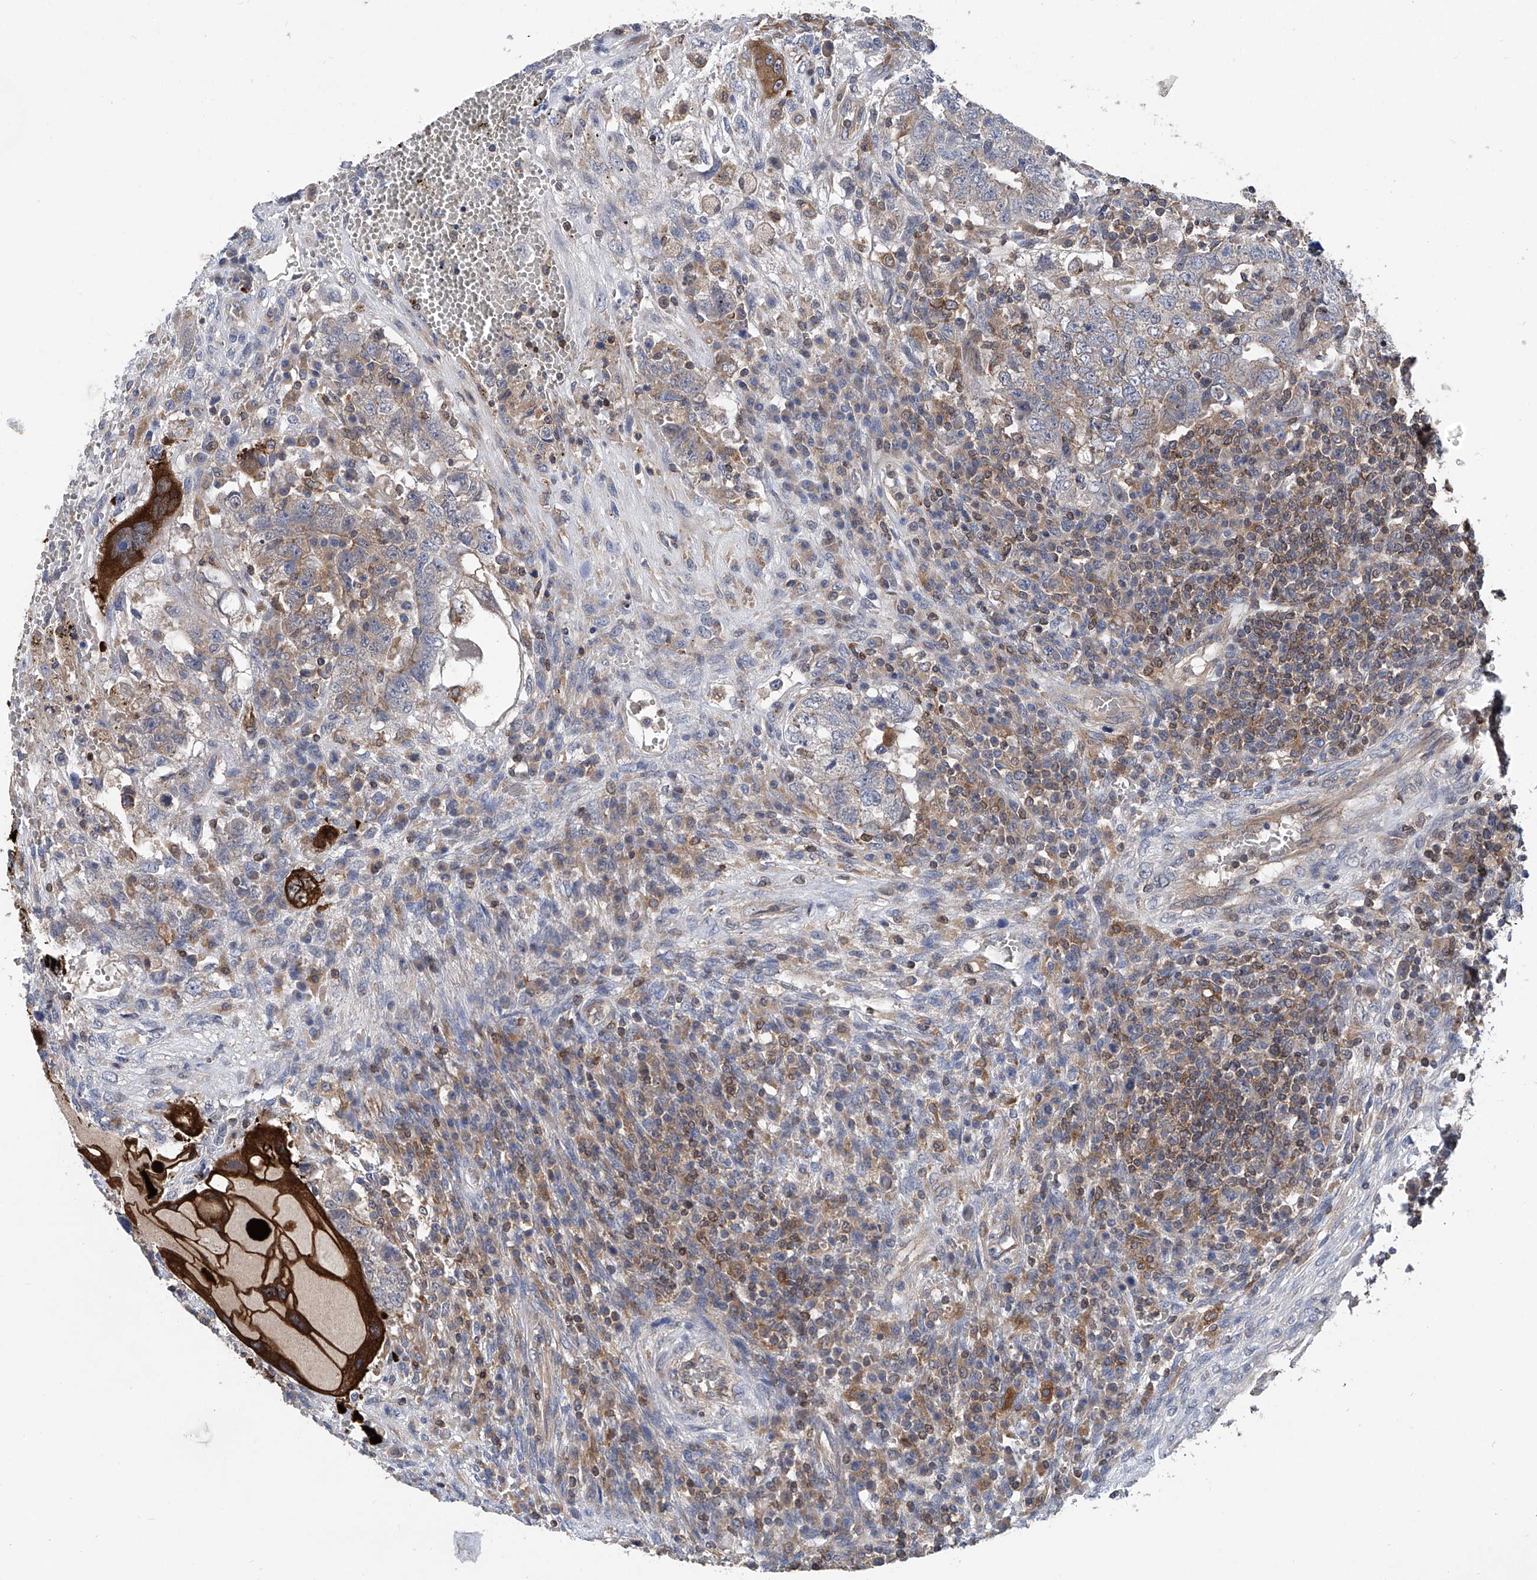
{"staining": {"intensity": "weak", "quantity": "<25%", "location": "cytoplasmic/membranous"}, "tissue": "testis cancer", "cell_type": "Tumor cells", "image_type": "cancer", "snomed": [{"axis": "morphology", "description": "Carcinoma, Embryonal, NOS"}, {"axis": "topography", "description": "Testis"}], "caption": "Human embryonal carcinoma (testis) stained for a protein using IHC demonstrates no expression in tumor cells.", "gene": "TRIM38", "patient": {"sex": "male", "age": 26}}